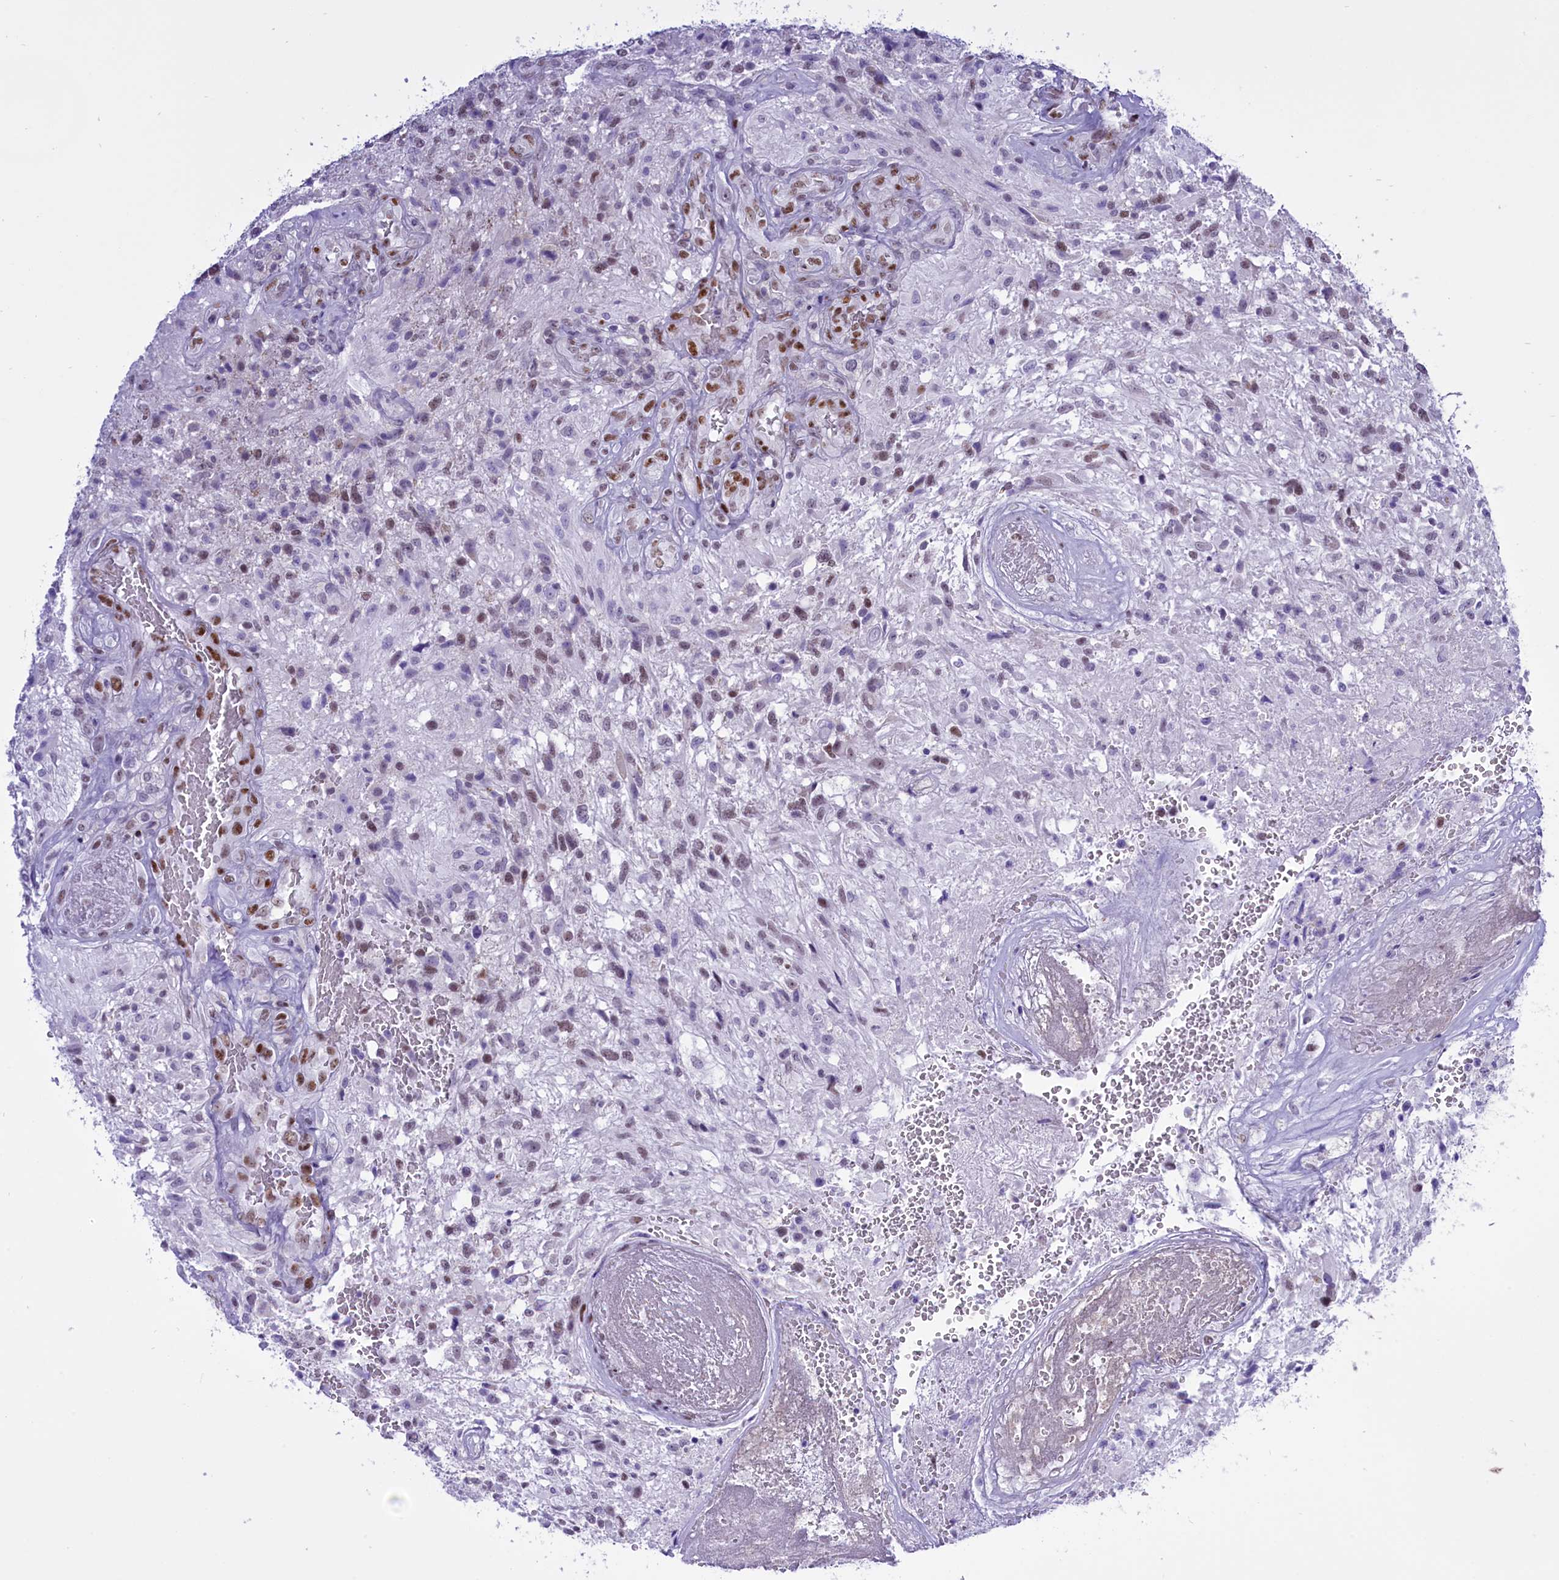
{"staining": {"intensity": "weak", "quantity": "<25%", "location": "nuclear"}, "tissue": "glioma", "cell_type": "Tumor cells", "image_type": "cancer", "snomed": [{"axis": "morphology", "description": "Glioma, malignant, High grade"}, {"axis": "topography", "description": "Brain"}], "caption": "Immunohistochemistry (IHC) of high-grade glioma (malignant) exhibits no positivity in tumor cells.", "gene": "RPS6KB1", "patient": {"sex": "male", "age": 56}}